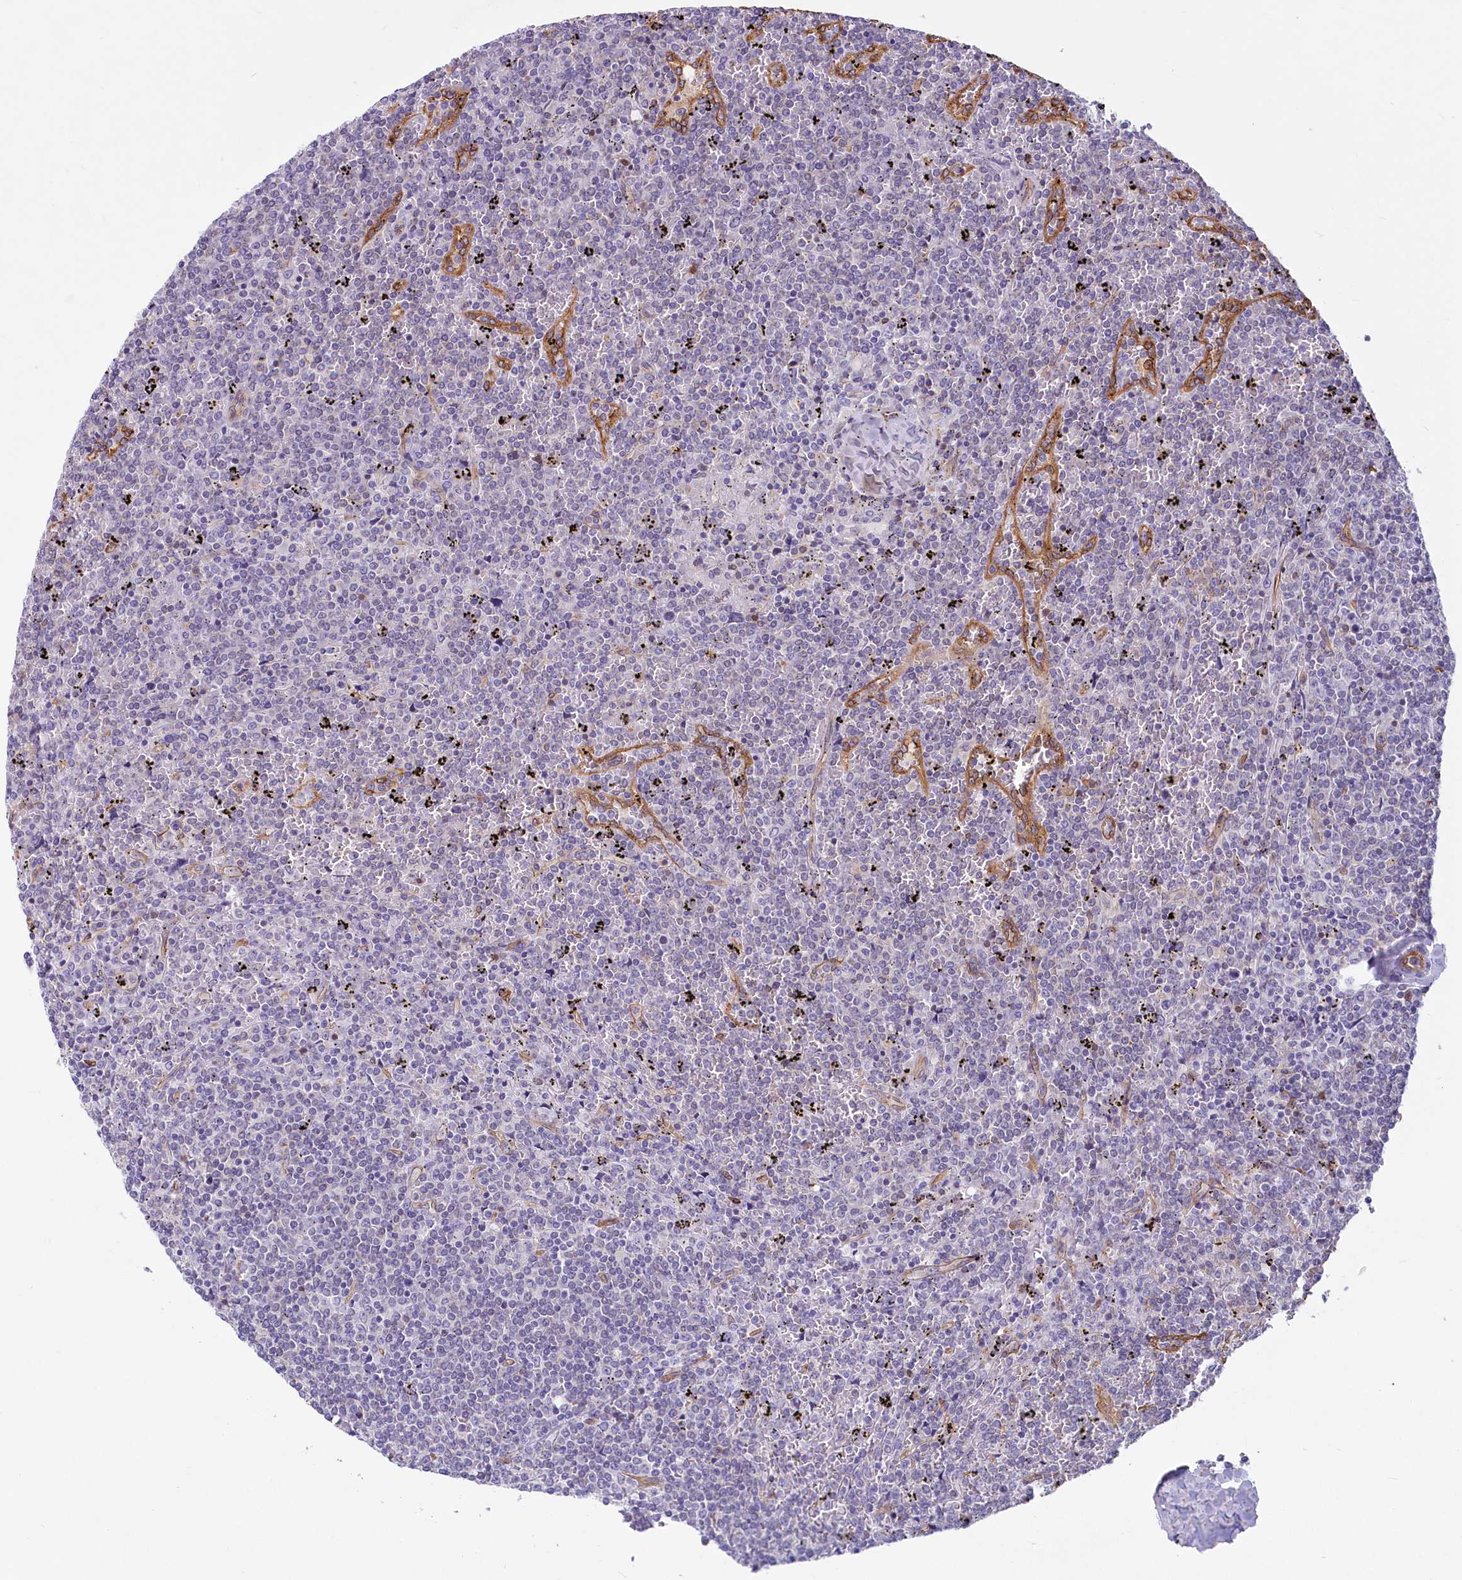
{"staining": {"intensity": "negative", "quantity": "none", "location": "none"}, "tissue": "lymphoma", "cell_type": "Tumor cells", "image_type": "cancer", "snomed": [{"axis": "morphology", "description": "Malignant lymphoma, non-Hodgkin's type, Low grade"}, {"axis": "topography", "description": "Spleen"}], "caption": "Immunohistochemical staining of human low-grade malignant lymphoma, non-Hodgkin's type displays no significant expression in tumor cells. The staining was performed using DAB (3,3'-diaminobenzidine) to visualize the protein expression in brown, while the nuclei were stained in blue with hematoxylin (Magnification: 20x).", "gene": "LMOD3", "patient": {"sex": "female", "age": 19}}